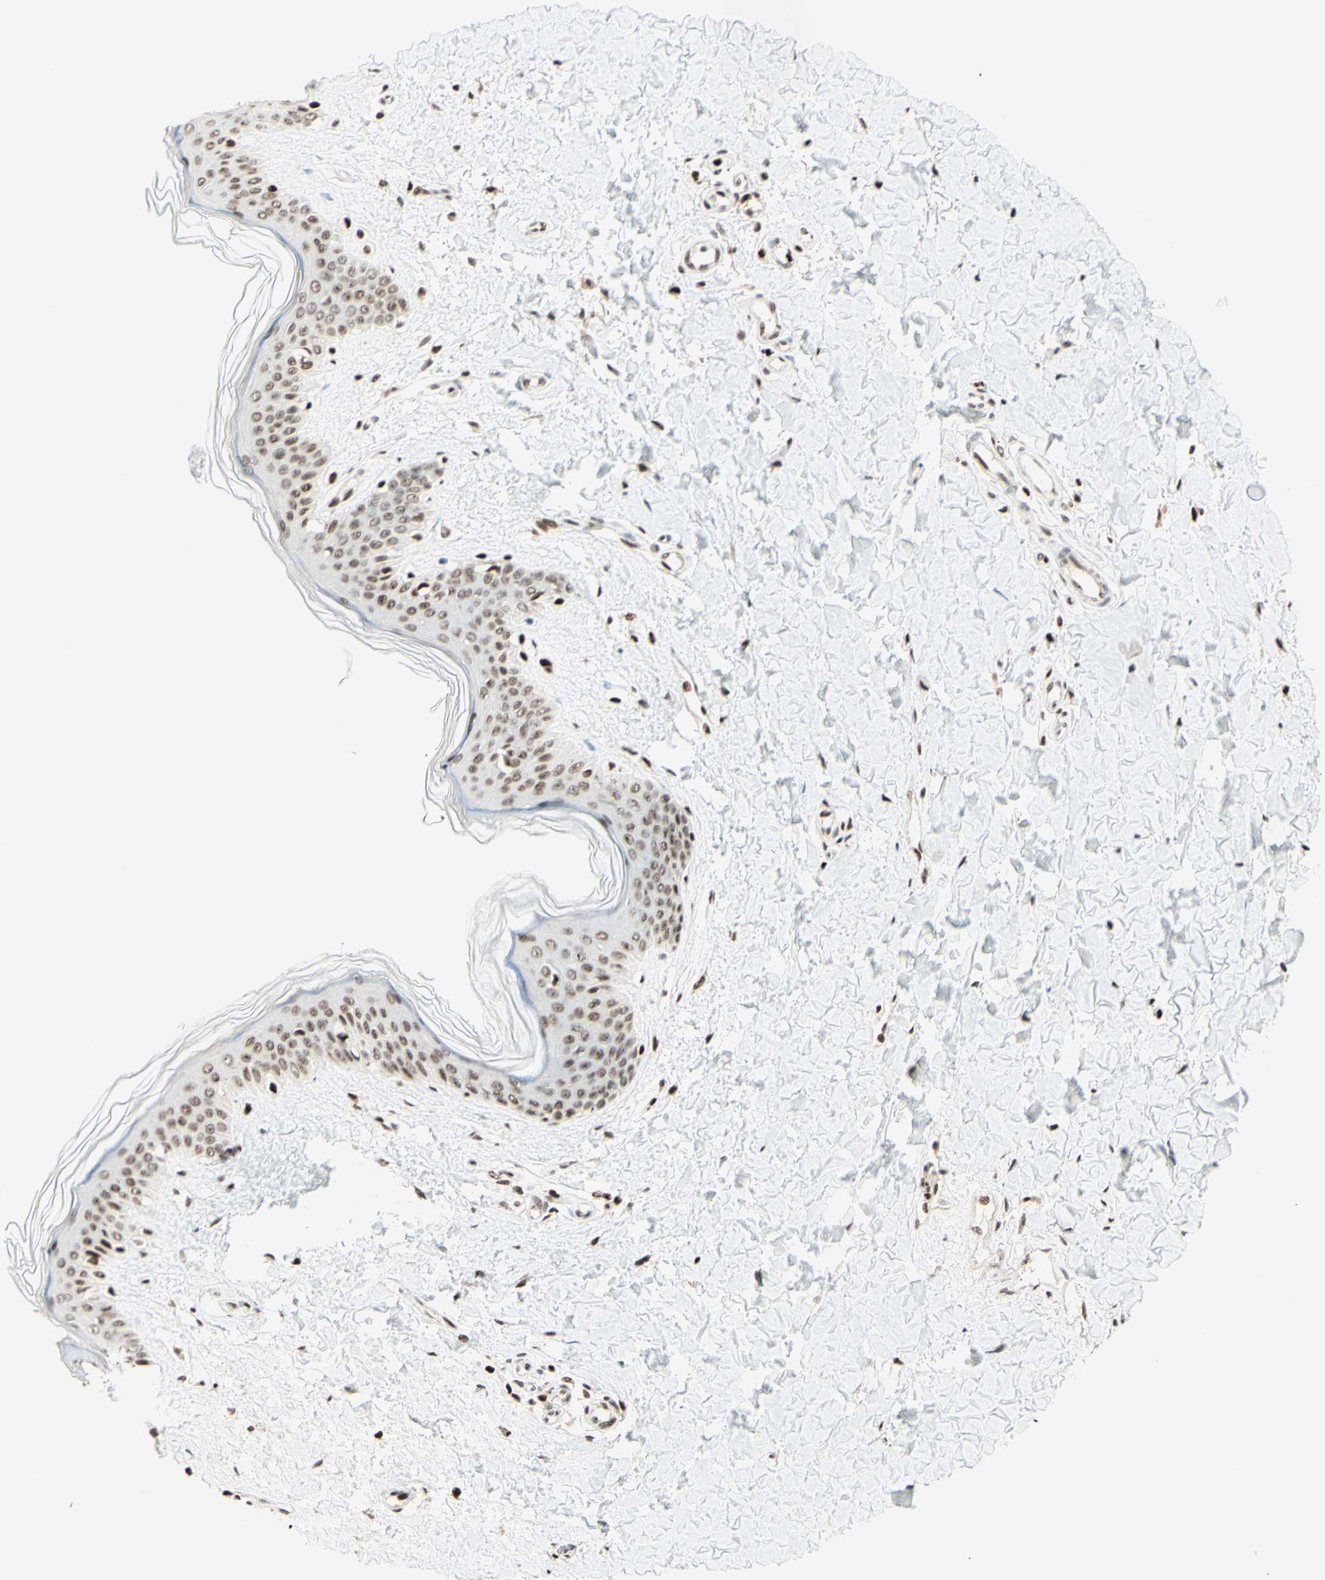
{"staining": {"intensity": "moderate", "quantity": ">75%", "location": "nuclear"}, "tissue": "skin", "cell_type": "Fibroblasts", "image_type": "normal", "snomed": [{"axis": "morphology", "description": "Normal tissue, NOS"}, {"axis": "topography", "description": "Skin"}], "caption": "Approximately >75% of fibroblasts in normal human skin demonstrate moderate nuclear protein positivity as visualized by brown immunohistochemical staining.", "gene": "CDKL5", "patient": {"sex": "female", "age": 41}}